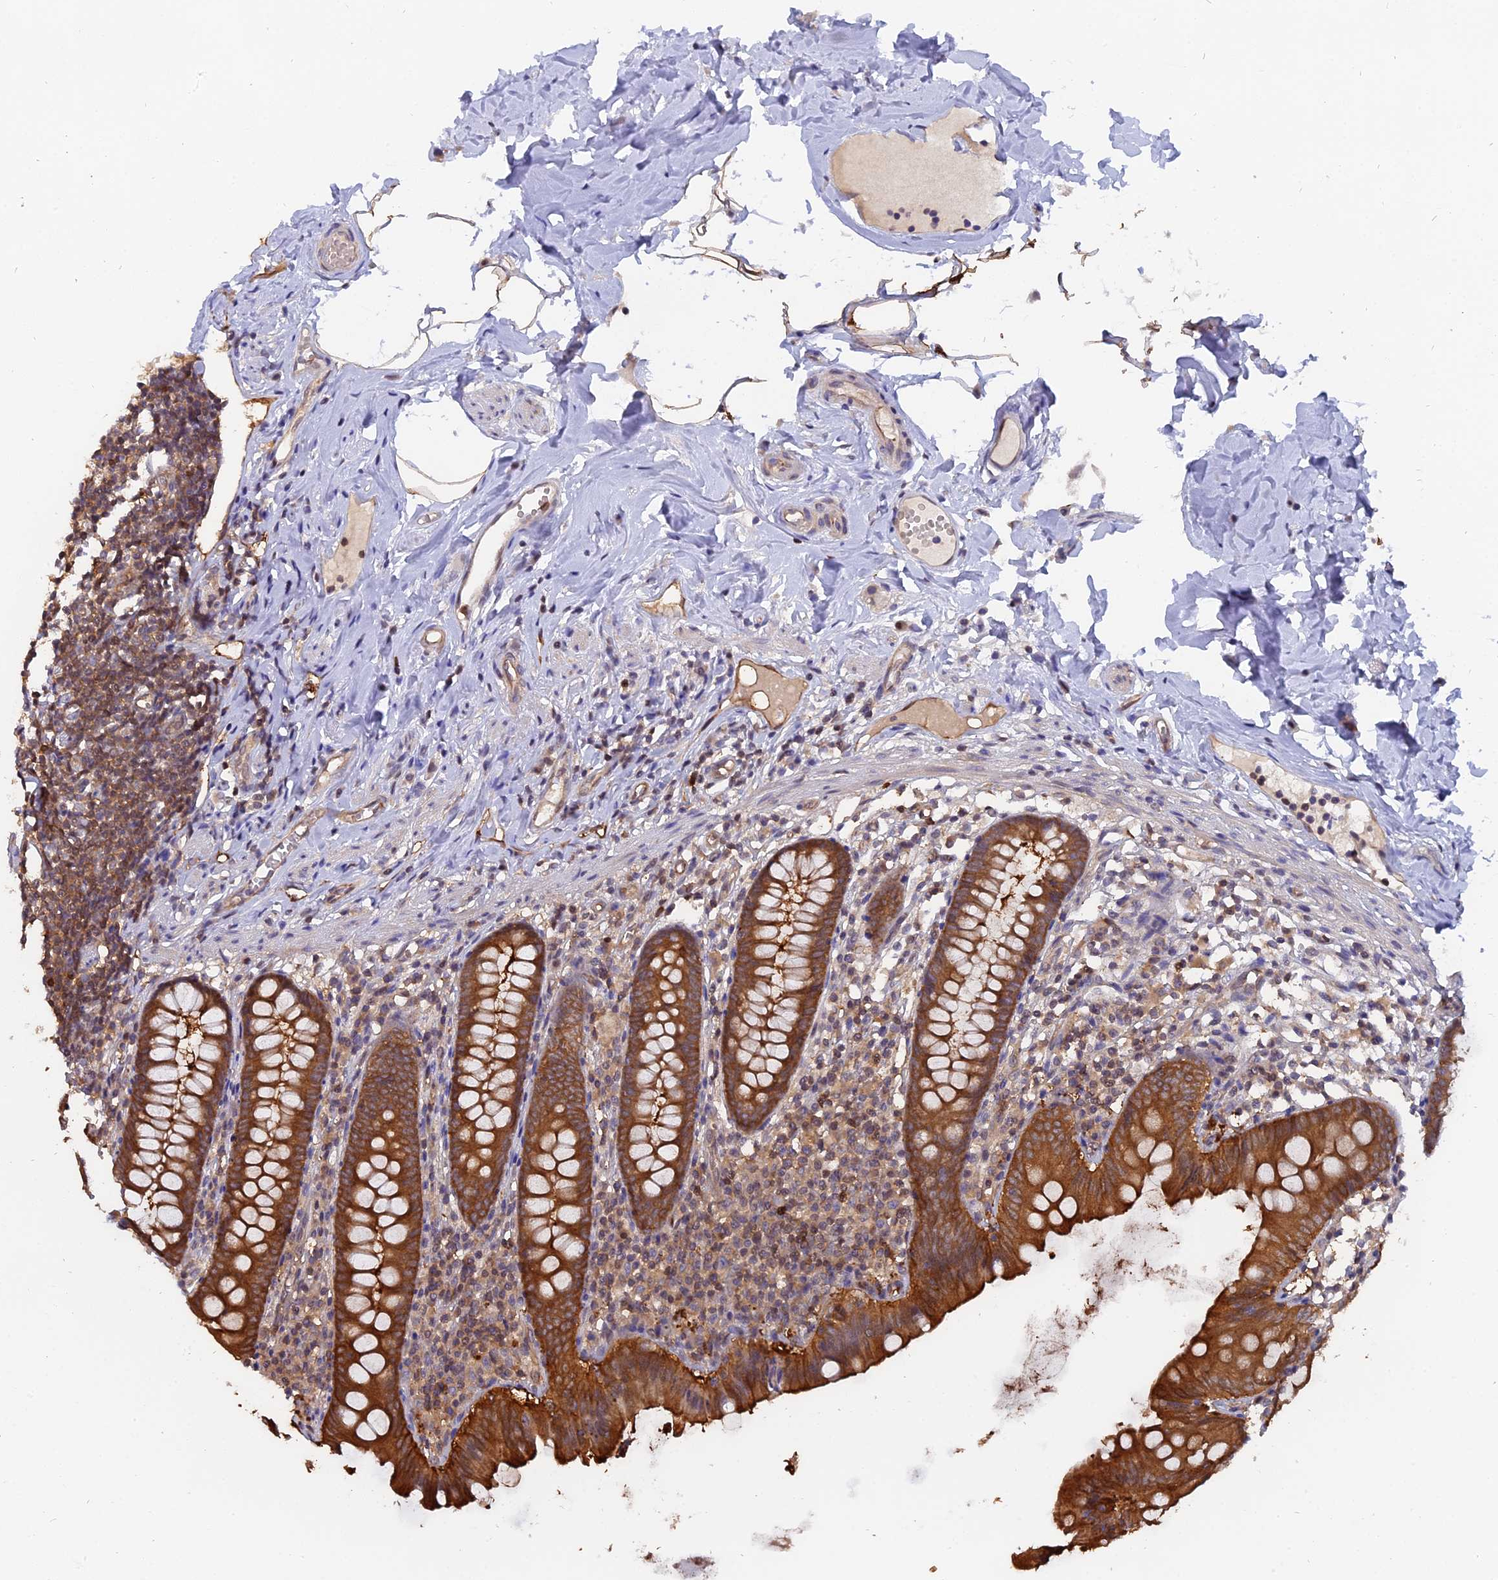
{"staining": {"intensity": "strong", "quantity": ">75%", "location": "cytoplasmic/membranous"}, "tissue": "appendix", "cell_type": "Glandular cells", "image_type": "normal", "snomed": [{"axis": "morphology", "description": "Normal tissue, NOS"}, {"axis": "topography", "description": "Appendix"}], "caption": "Strong cytoplasmic/membranous positivity for a protein is seen in about >75% of glandular cells of benign appendix using immunohistochemistry.", "gene": "FAM118B", "patient": {"sex": "male", "age": 52}}